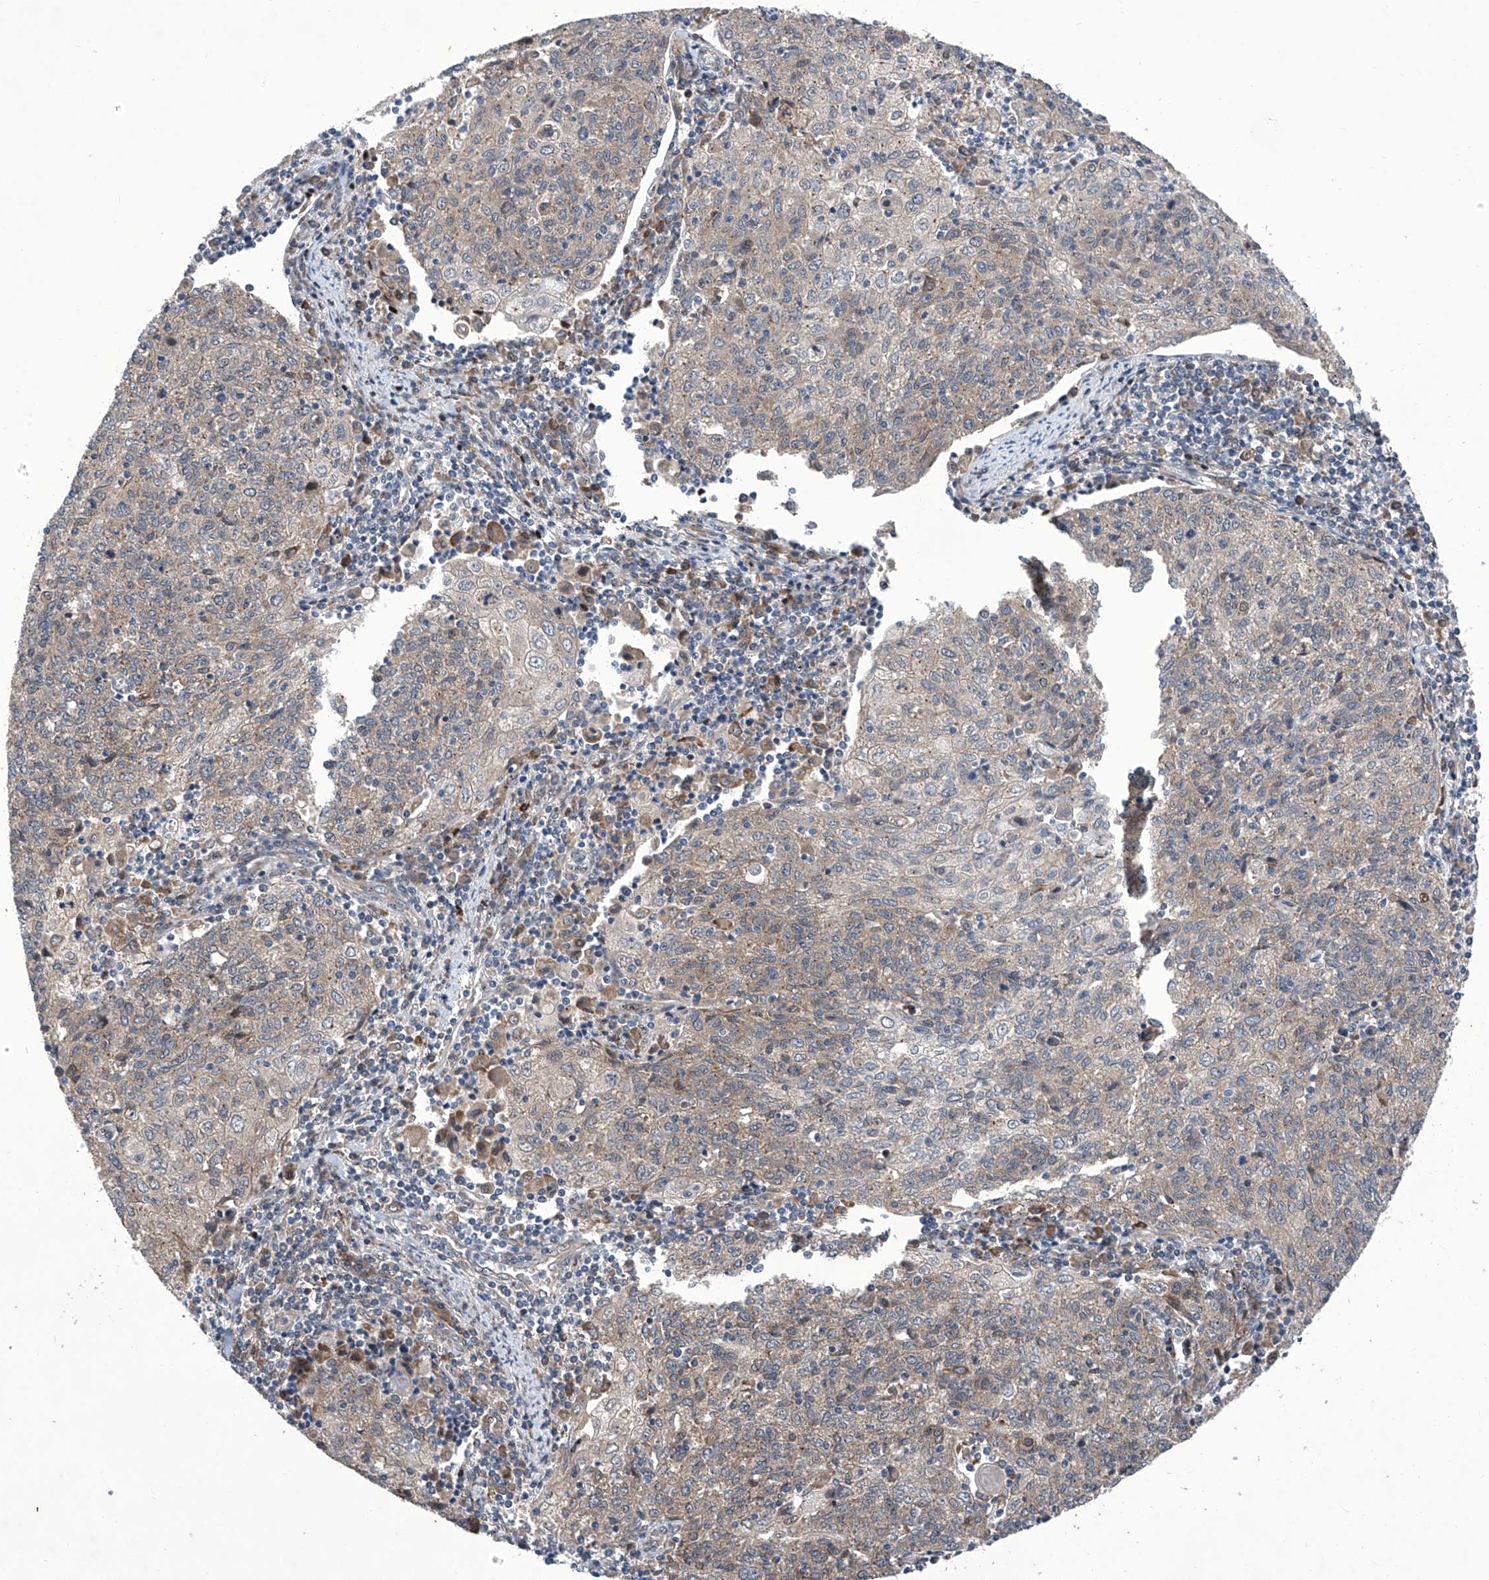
{"staining": {"intensity": "weak", "quantity": "<25%", "location": "cytoplasmic/membranous"}, "tissue": "cervical cancer", "cell_type": "Tumor cells", "image_type": "cancer", "snomed": [{"axis": "morphology", "description": "Squamous cell carcinoma, NOS"}, {"axis": "topography", "description": "Cervix"}], "caption": "A photomicrograph of human cervical cancer is negative for staining in tumor cells.", "gene": "KTI12", "patient": {"sex": "female", "age": 48}}